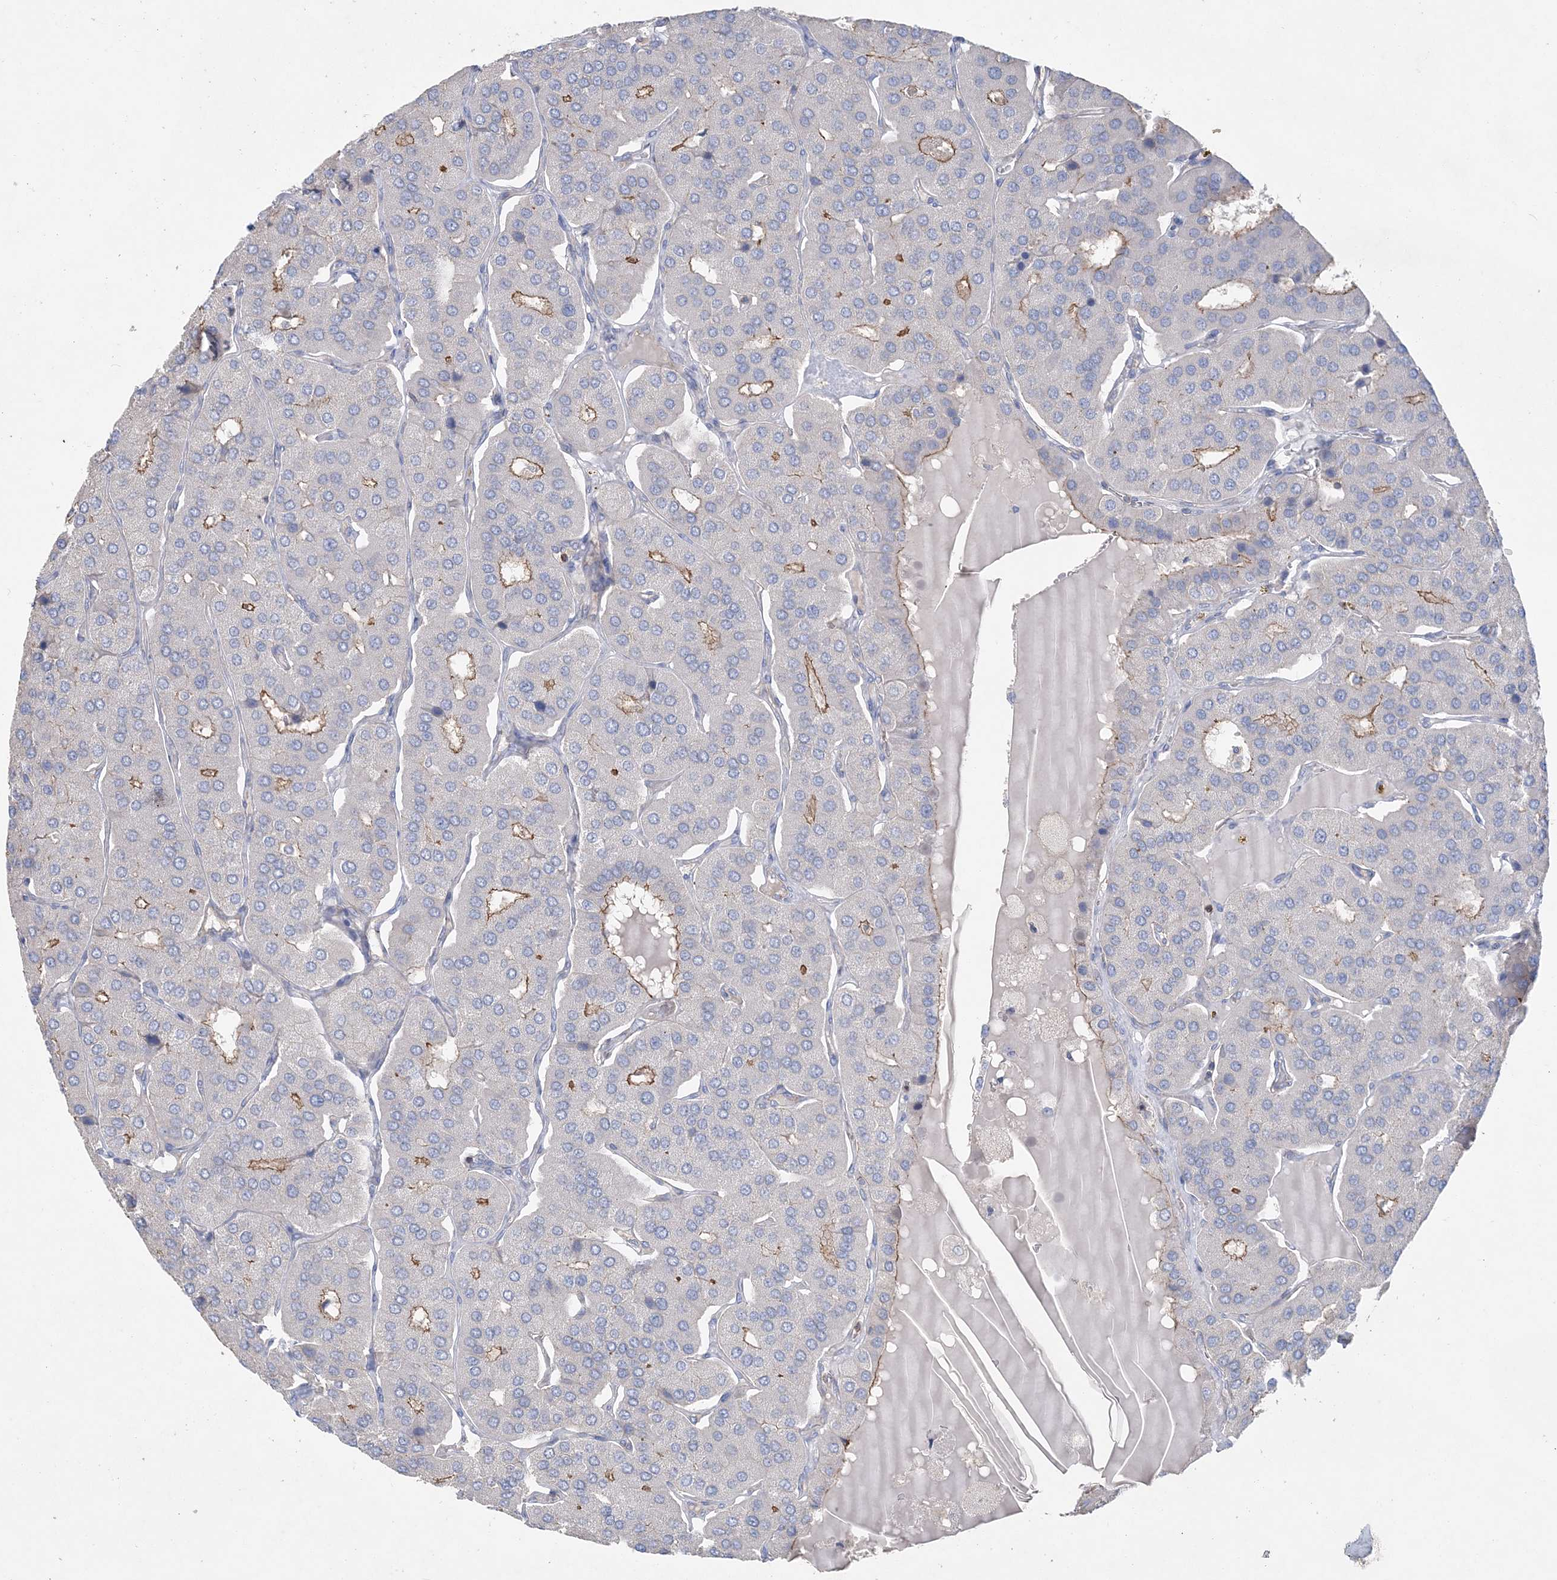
{"staining": {"intensity": "moderate", "quantity": "<25%", "location": "cytoplasmic/membranous"}, "tissue": "parathyroid gland", "cell_type": "Glandular cells", "image_type": "normal", "snomed": [{"axis": "morphology", "description": "Normal tissue, NOS"}, {"axis": "morphology", "description": "Adenoma, NOS"}, {"axis": "topography", "description": "Parathyroid gland"}], "caption": "This histopathology image exhibits immunohistochemistry (IHC) staining of normal parathyroid gland, with low moderate cytoplasmic/membranous positivity in about <25% of glandular cells.", "gene": "PIGC", "patient": {"sex": "female", "age": 86}}